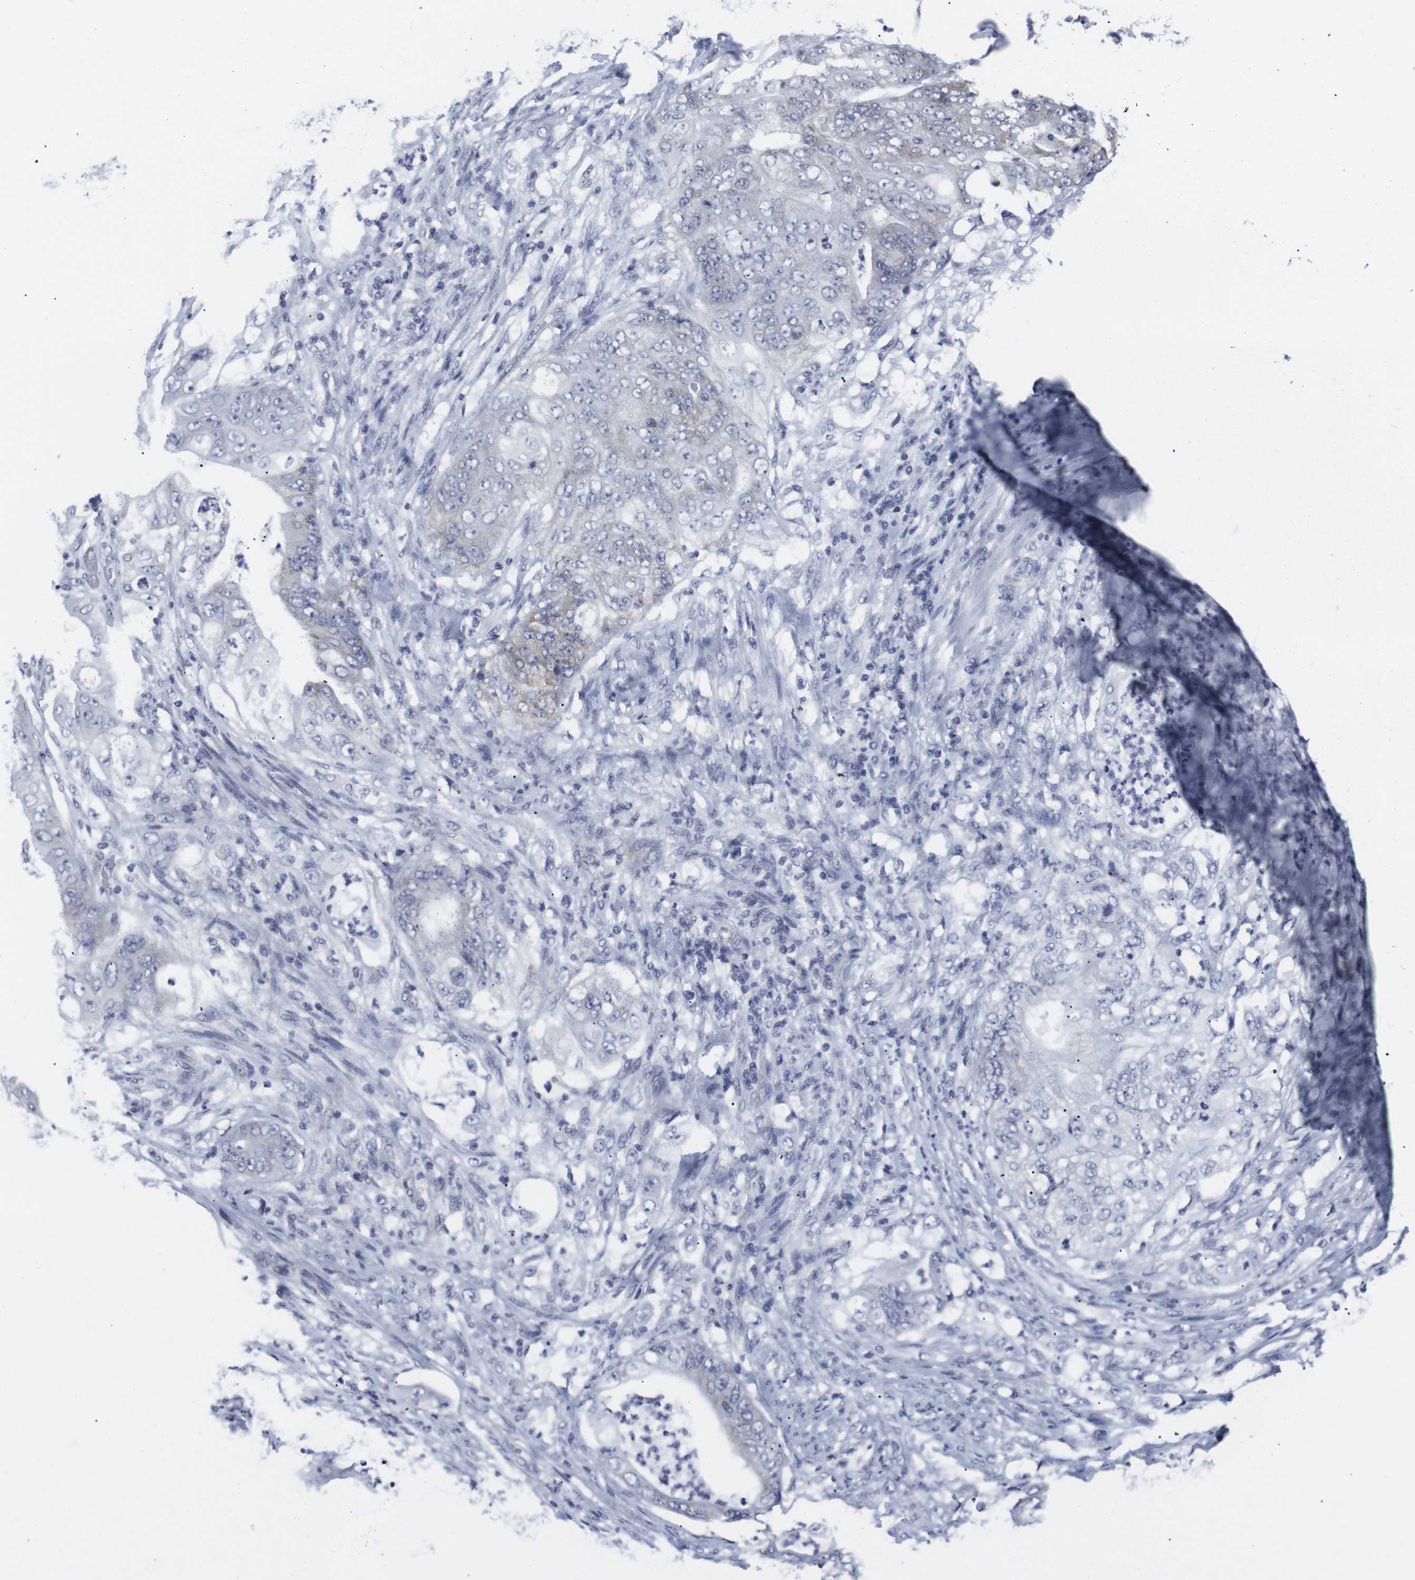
{"staining": {"intensity": "moderate", "quantity": "<25%", "location": "cytoplasmic/membranous"}, "tissue": "stomach cancer", "cell_type": "Tumor cells", "image_type": "cancer", "snomed": [{"axis": "morphology", "description": "Adenocarcinoma, NOS"}, {"axis": "topography", "description": "Stomach"}], "caption": "DAB (3,3'-diaminobenzidine) immunohistochemical staining of human stomach cancer (adenocarcinoma) reveals moderate cytoplasmic/membranous protein staining in about <25% of tumor cells.", "gene": "GEMIN2", "patient": {"sex": "female", "age": 73}}